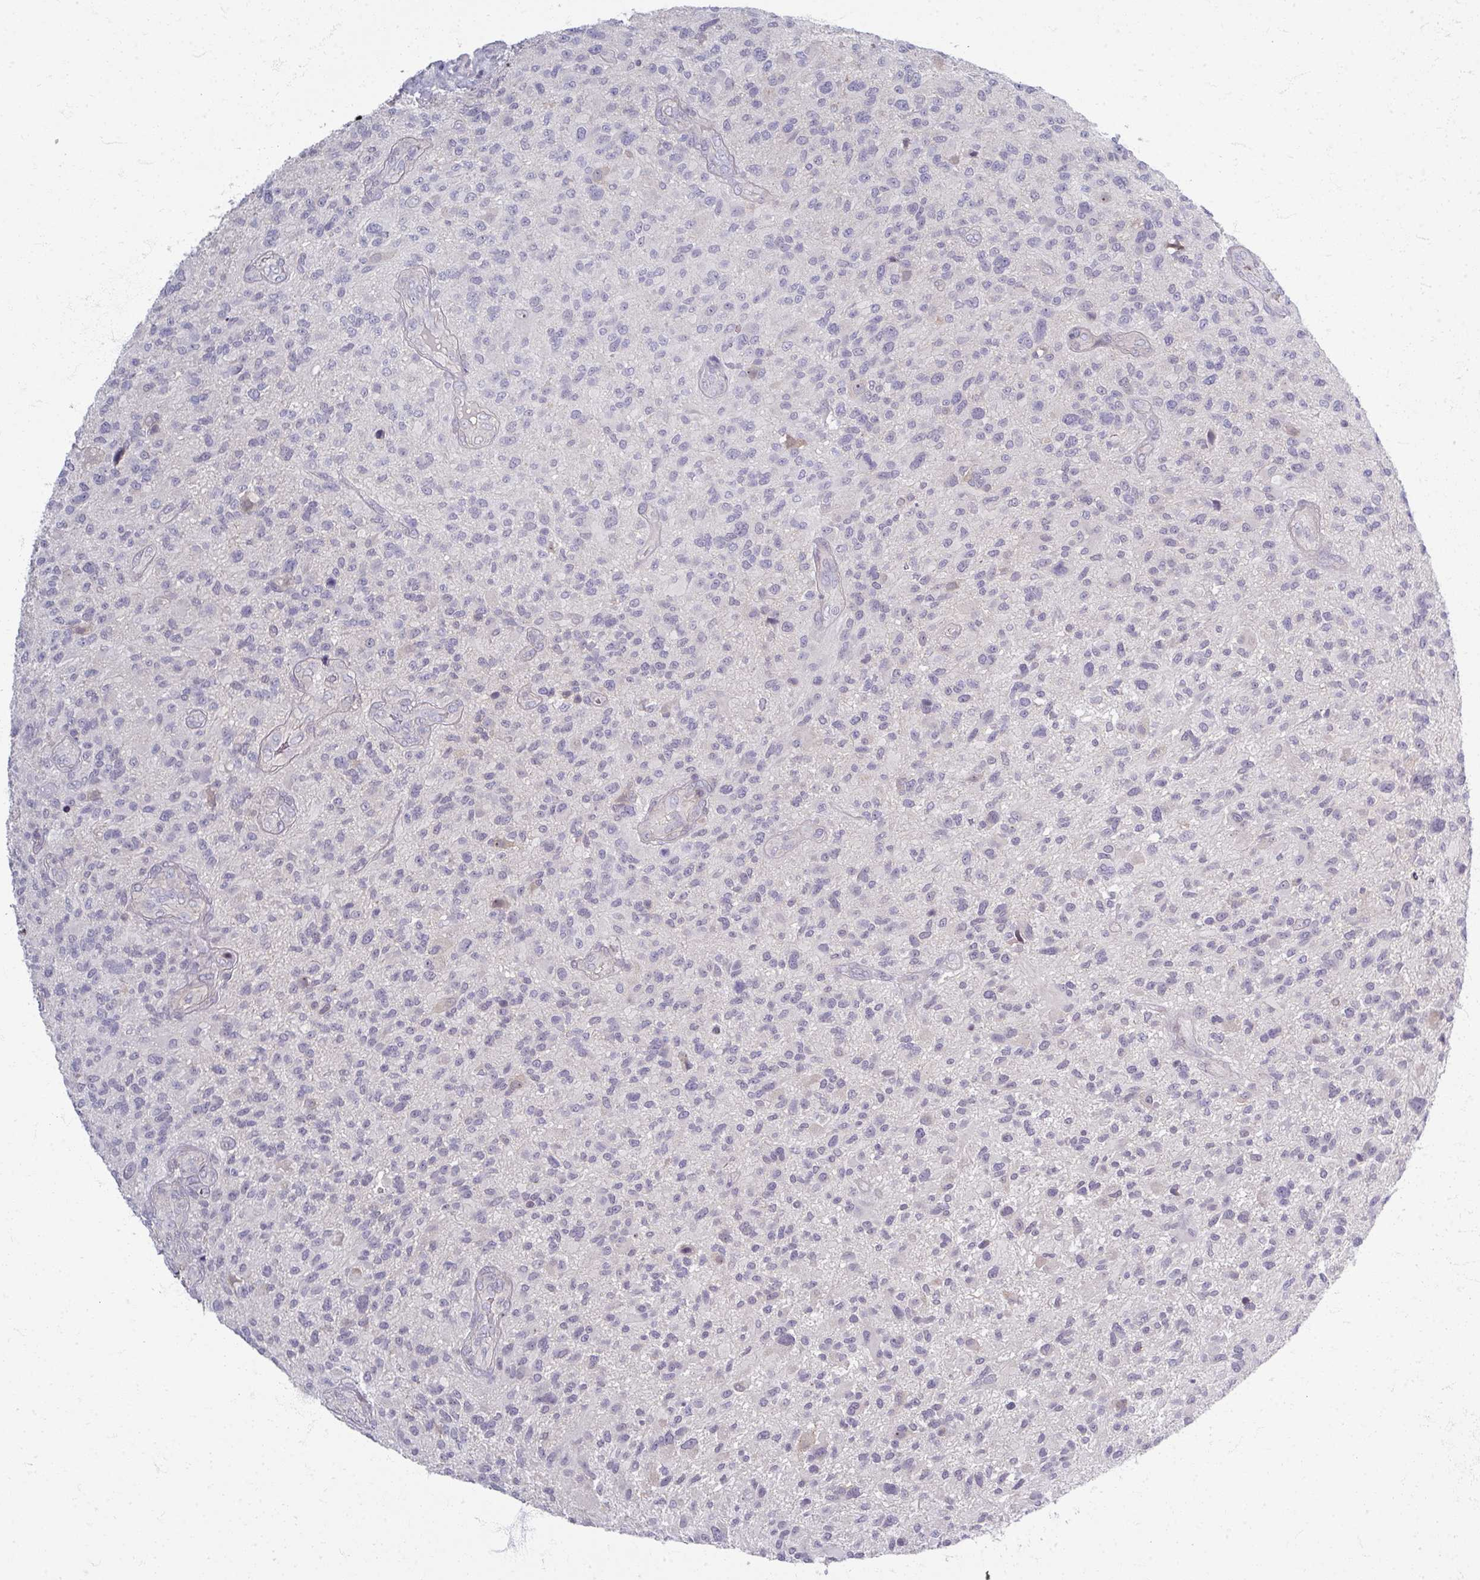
{"staining": {"intensity": "negative", "quantity": "none", "location": "none"}, "tissue": "glioma", "cell_type": "Tumor cells", "image_type": "cancer", "snomed": [{"axis": "morphology", "description": "Glioma, malignant, High grade"}, {"axis": "topography", "description": "Brain"}], "caption": "This is an immunohistochemistry (IHC) histopathology image of malignant glioma (high-grade). There is no expression in tumor cells.", "gene": "TTLL7", "patient": {"sex": "male", "age": 47}}